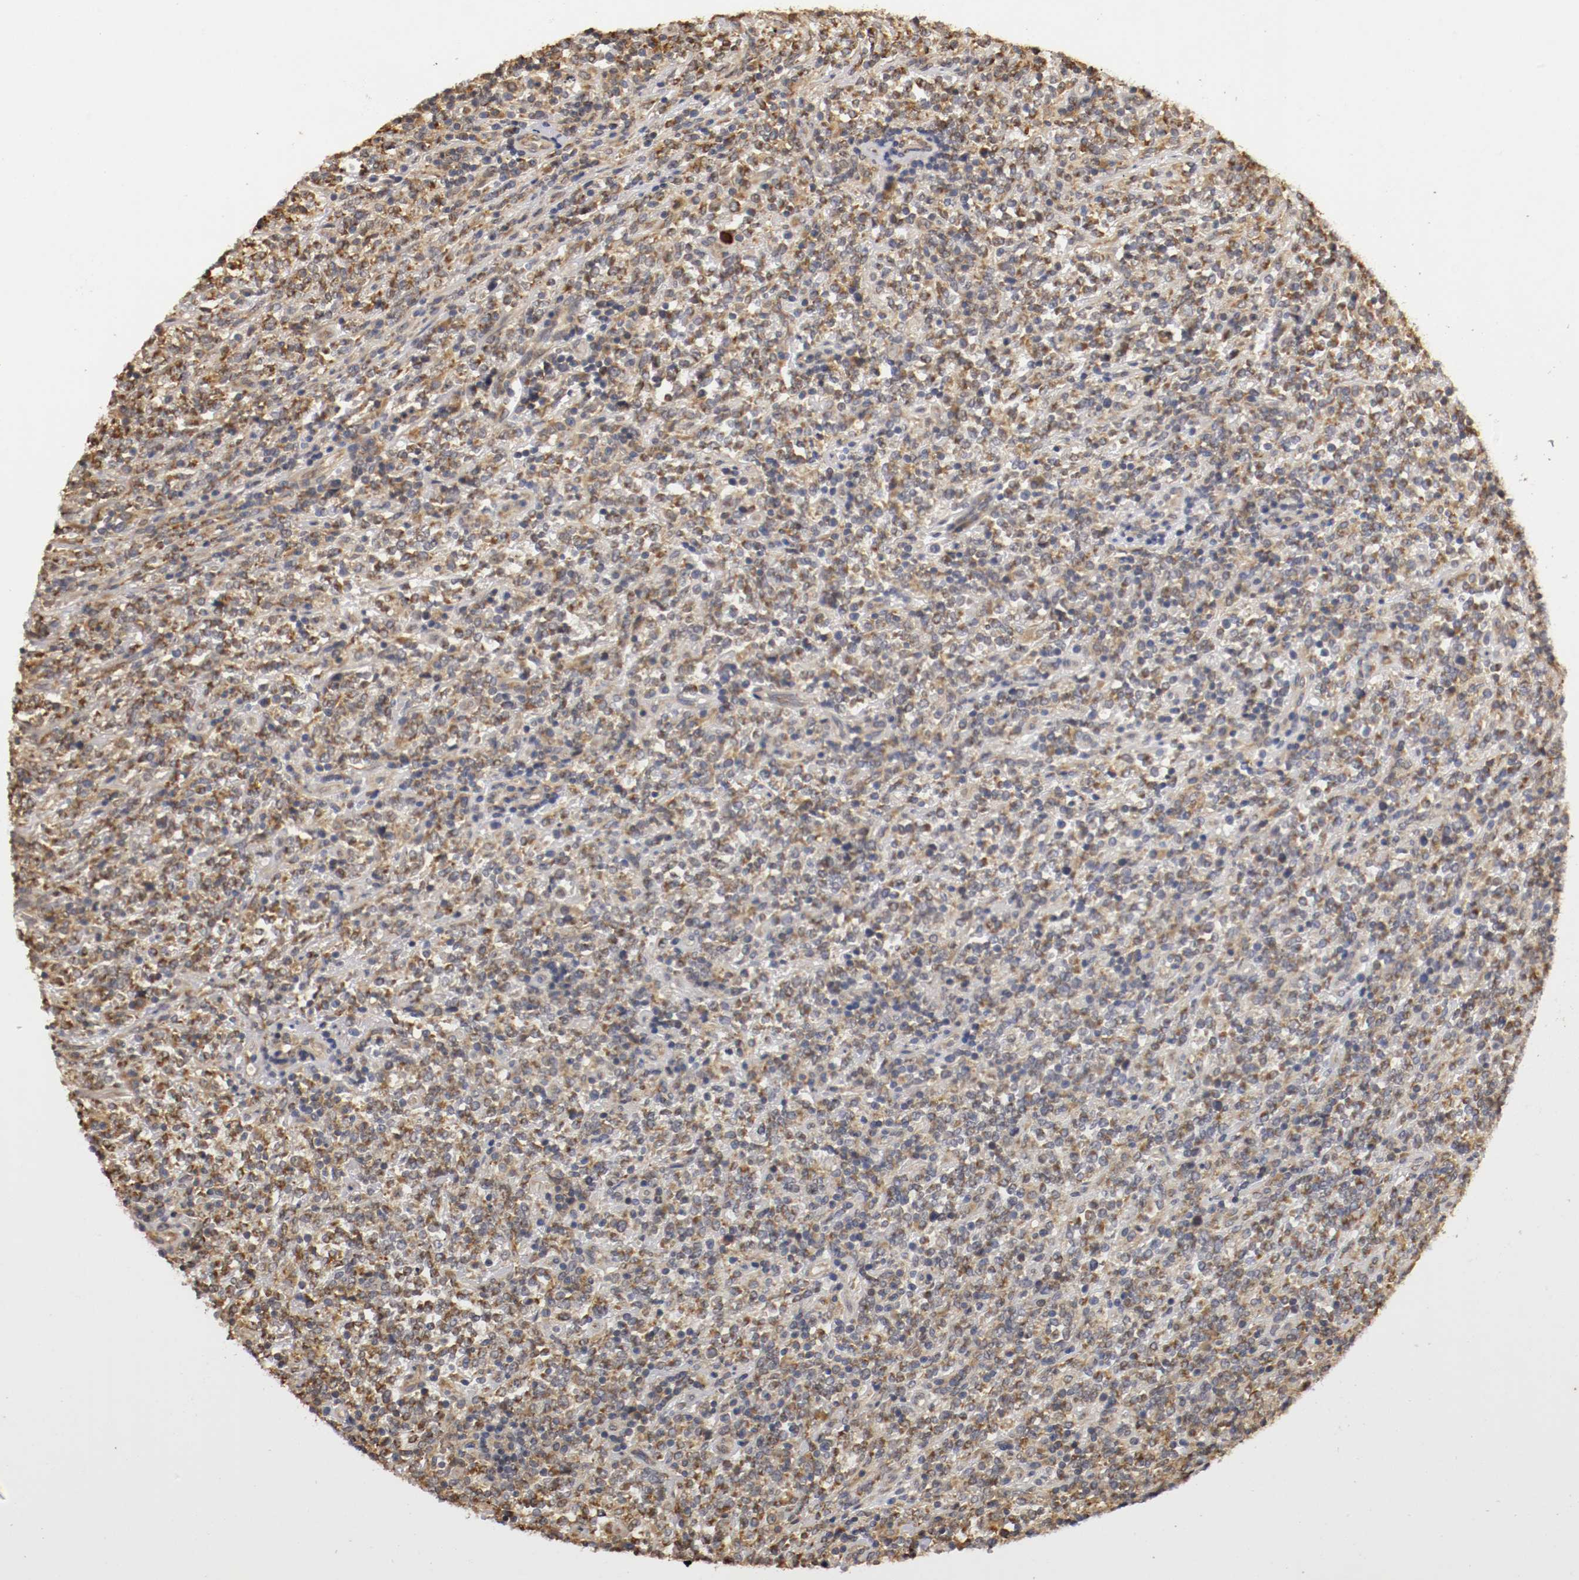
{"staining": {"intensity": "moderate", "quantity": "25%-75%", "location": "cytoplasmic/membranous"}, "tissue": "lymphoma", "cell_type": "Tumor cells", "image_type": "cancer", "snomed": [{"axis": "morphology", "description": "Malignant lymphoma, non-Hodgkin's type, High grade"}, {"axis": "topography", "description": "Soft tissue"}], "caption": "Malignant lymphoma, non-Hodgkin's type (high-grade) stained with a protein marker displays moderate staining in tumor cells.", "gene": "VEZT", "patient": {"sex": "male", "age": 18}}